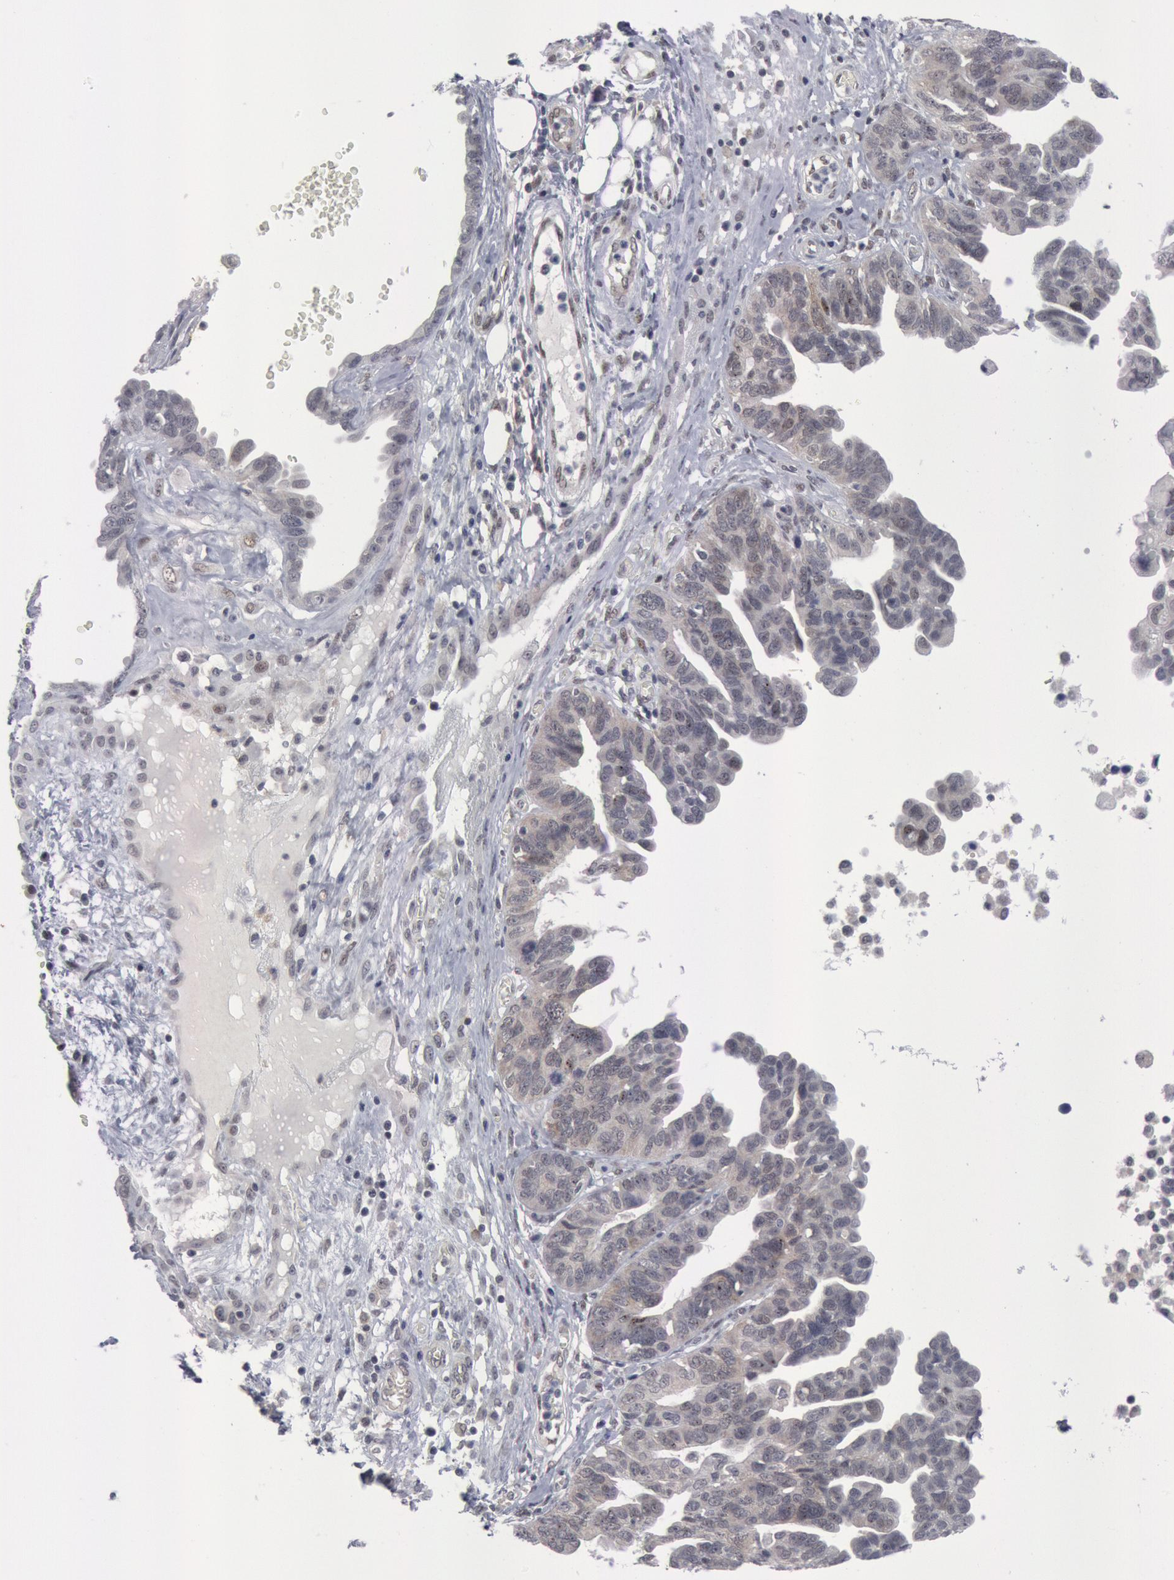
{"staining": {"intensity": "negative", "quantity": "none", "location": "none"}, "tissue": "ovarian cancer", "cell_type": "Tumor cells", "image_type": "cancer", "snomed": [{"axis": "morphology", "description": "Cystadenocarcinoma, serous, NOS"}, {"axis": "topography", "description": "Ovary"}], "caption": "Ovarian serous cystadenocarcinoma stained for a protein using IHC reveals no positivity tumor cells.", "gene": "FOXO1", "patient": {"sex": "female", "age": 64}}